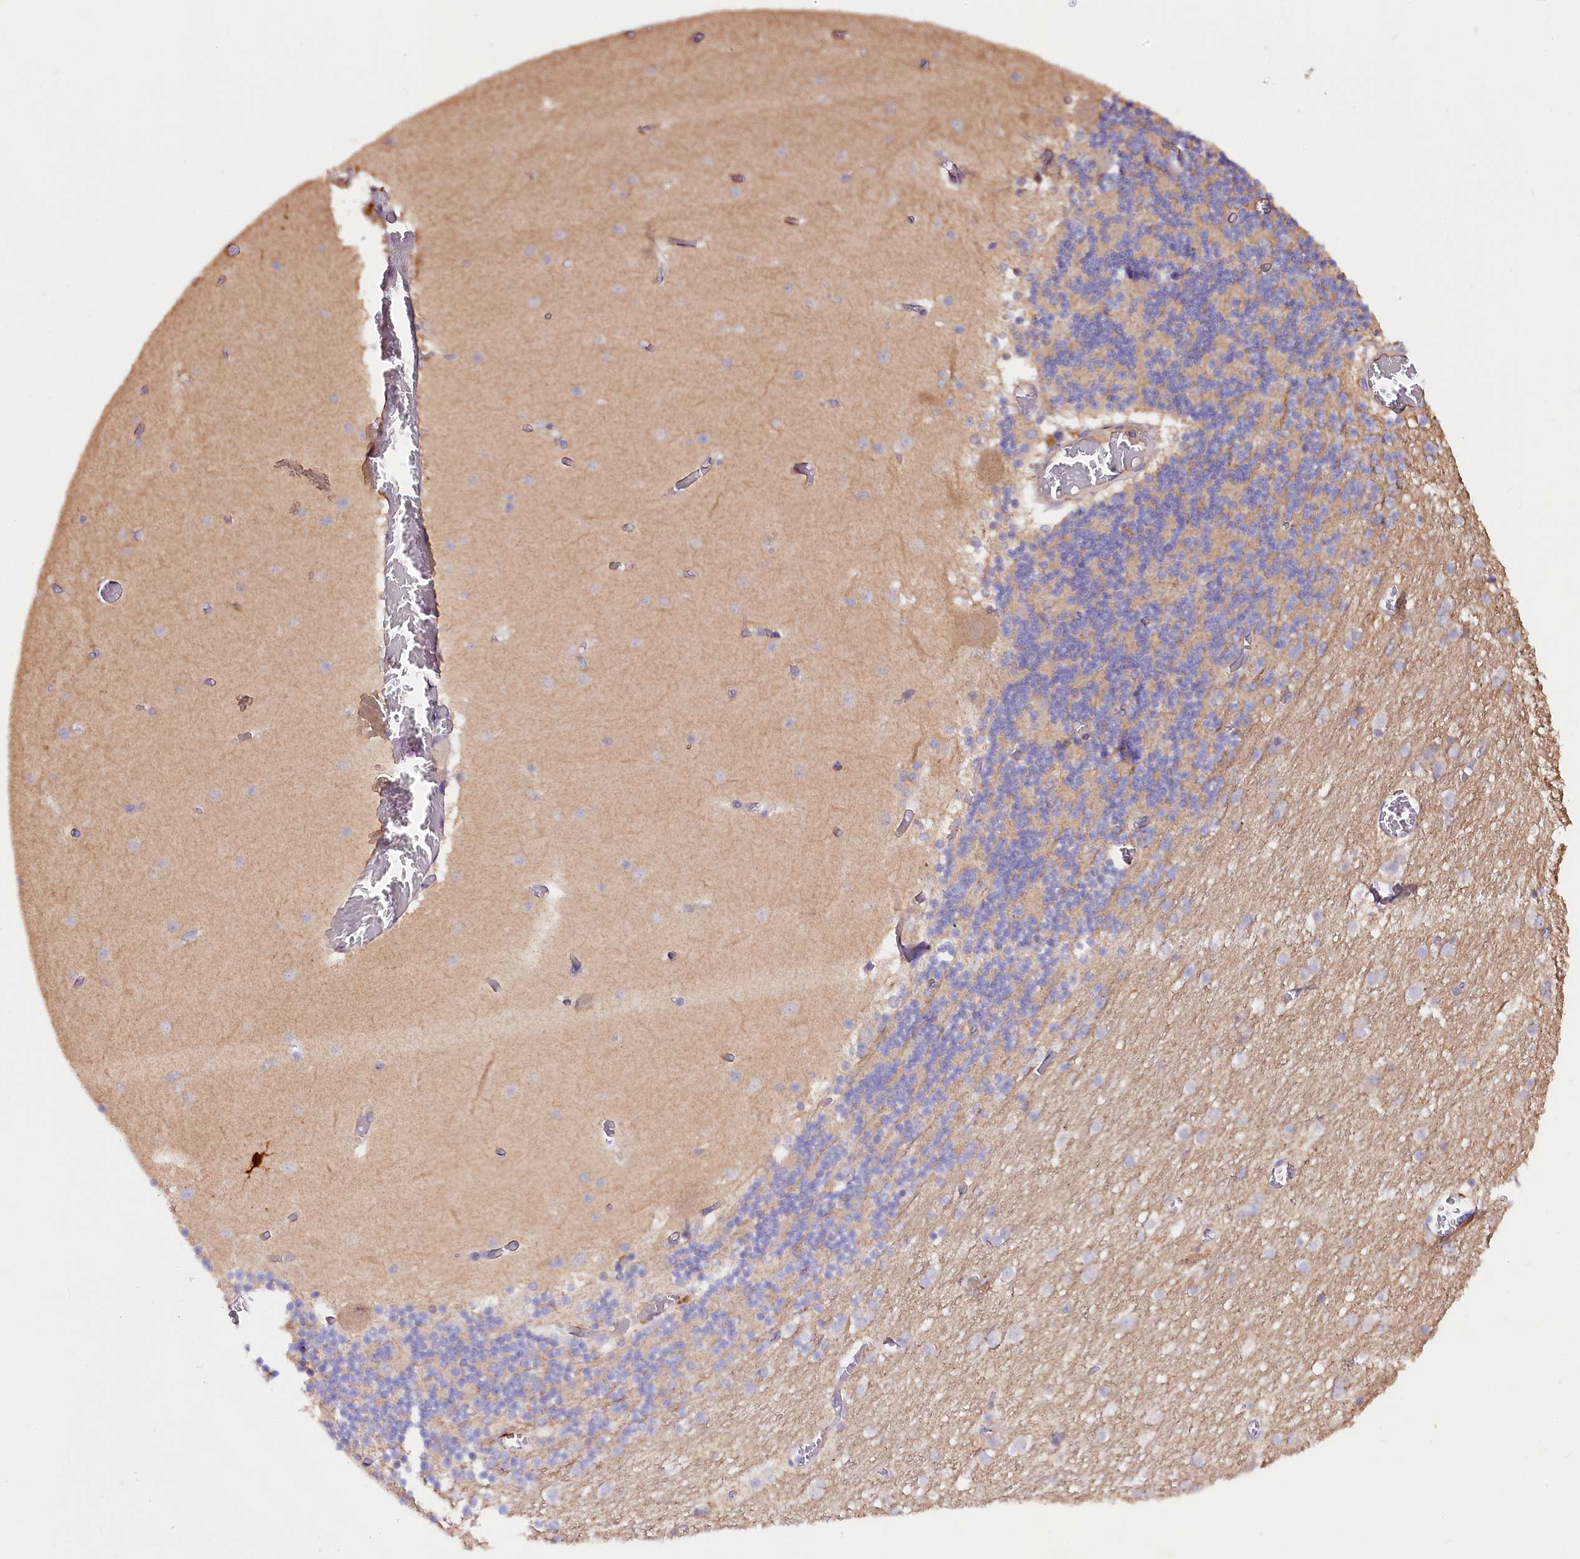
{"staining": {"intensity": "weak", "quantity": "<25%", "location": "cytoplasmic/membranous"}, "tissue": "cerebellum", "cell_type": "Cells in granular layer", "image_type": "normal", "snomed": [{"axis": "morphology", "description": "Normal tissue, NOS"}, {"axis": "topography", "description": "Cerebellum"}], "caption": "The micrograph demonstrates no significant expression in cells in granular layer of cerebellum. The staining was performed using DAB to visualize the protein expression in brown, while the nuclei were stained in blue with hematoxylin (Magnification: 20x).", "gene": "ETFBKMT", "patient": {"sex": "female", "age": 28}}